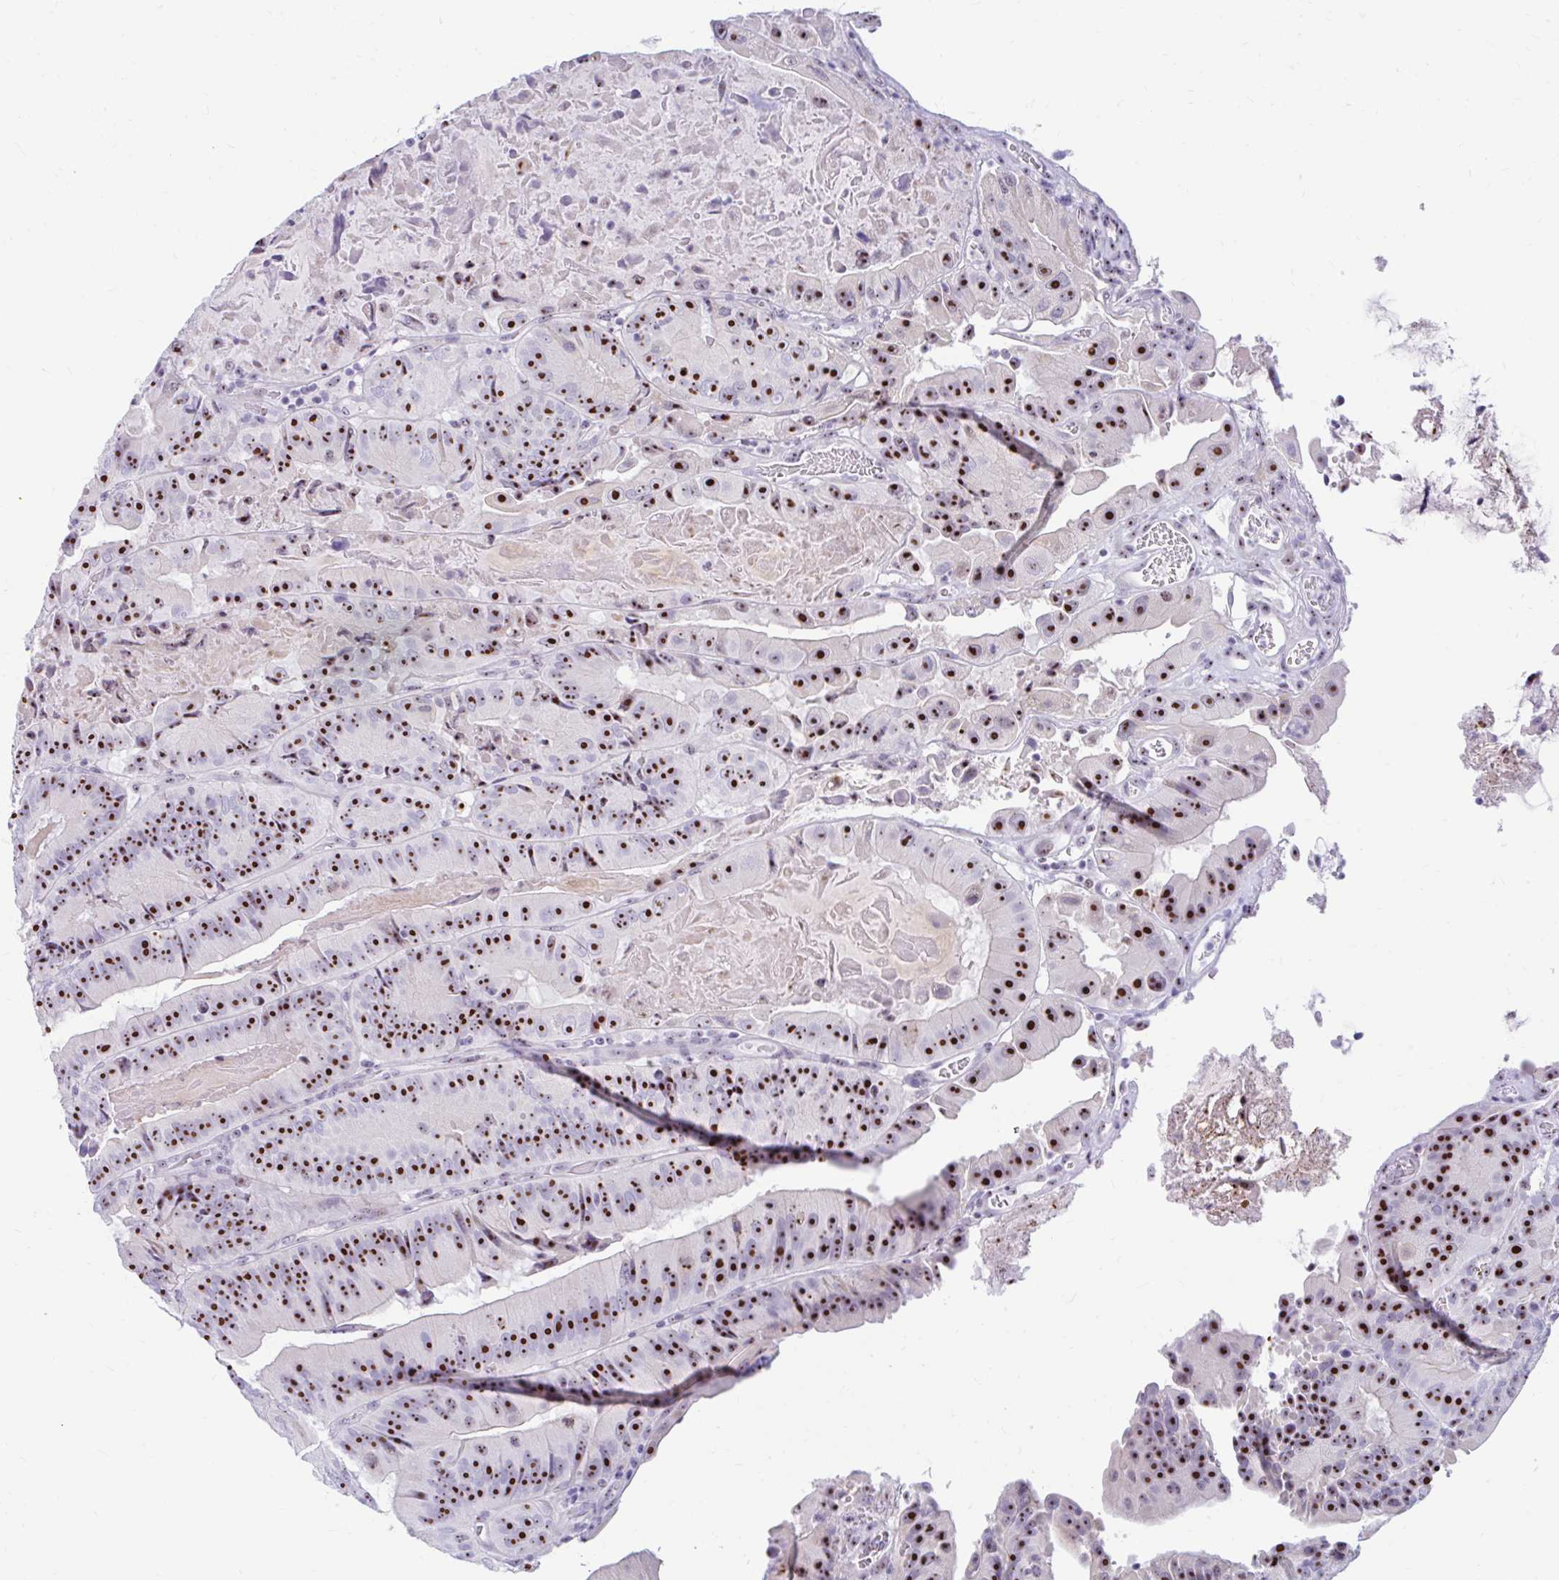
{"staining": {"intensity": "strong", "quantity": ">75%", "location": "nuclear"}, "tissue": "colorectal cancer", "cell_type": "Tumor cells", "image_type": "cancer", "snomed": [{"axis": "morphology", "description": "Adenocarcinoma, NOS"}, {"axis": "topography", "description": "Colon"}], "caption": "Colorectal cancer stained for a protein demonstrates strong nuclear positivity in tumor cells. The staining was performed using DAB, with brown indicating positive protein expression. Nuclei are stained blue with hematoxylin.", "gene": "FTSJ3", "patient": {"sex": "female", "age": 86}}